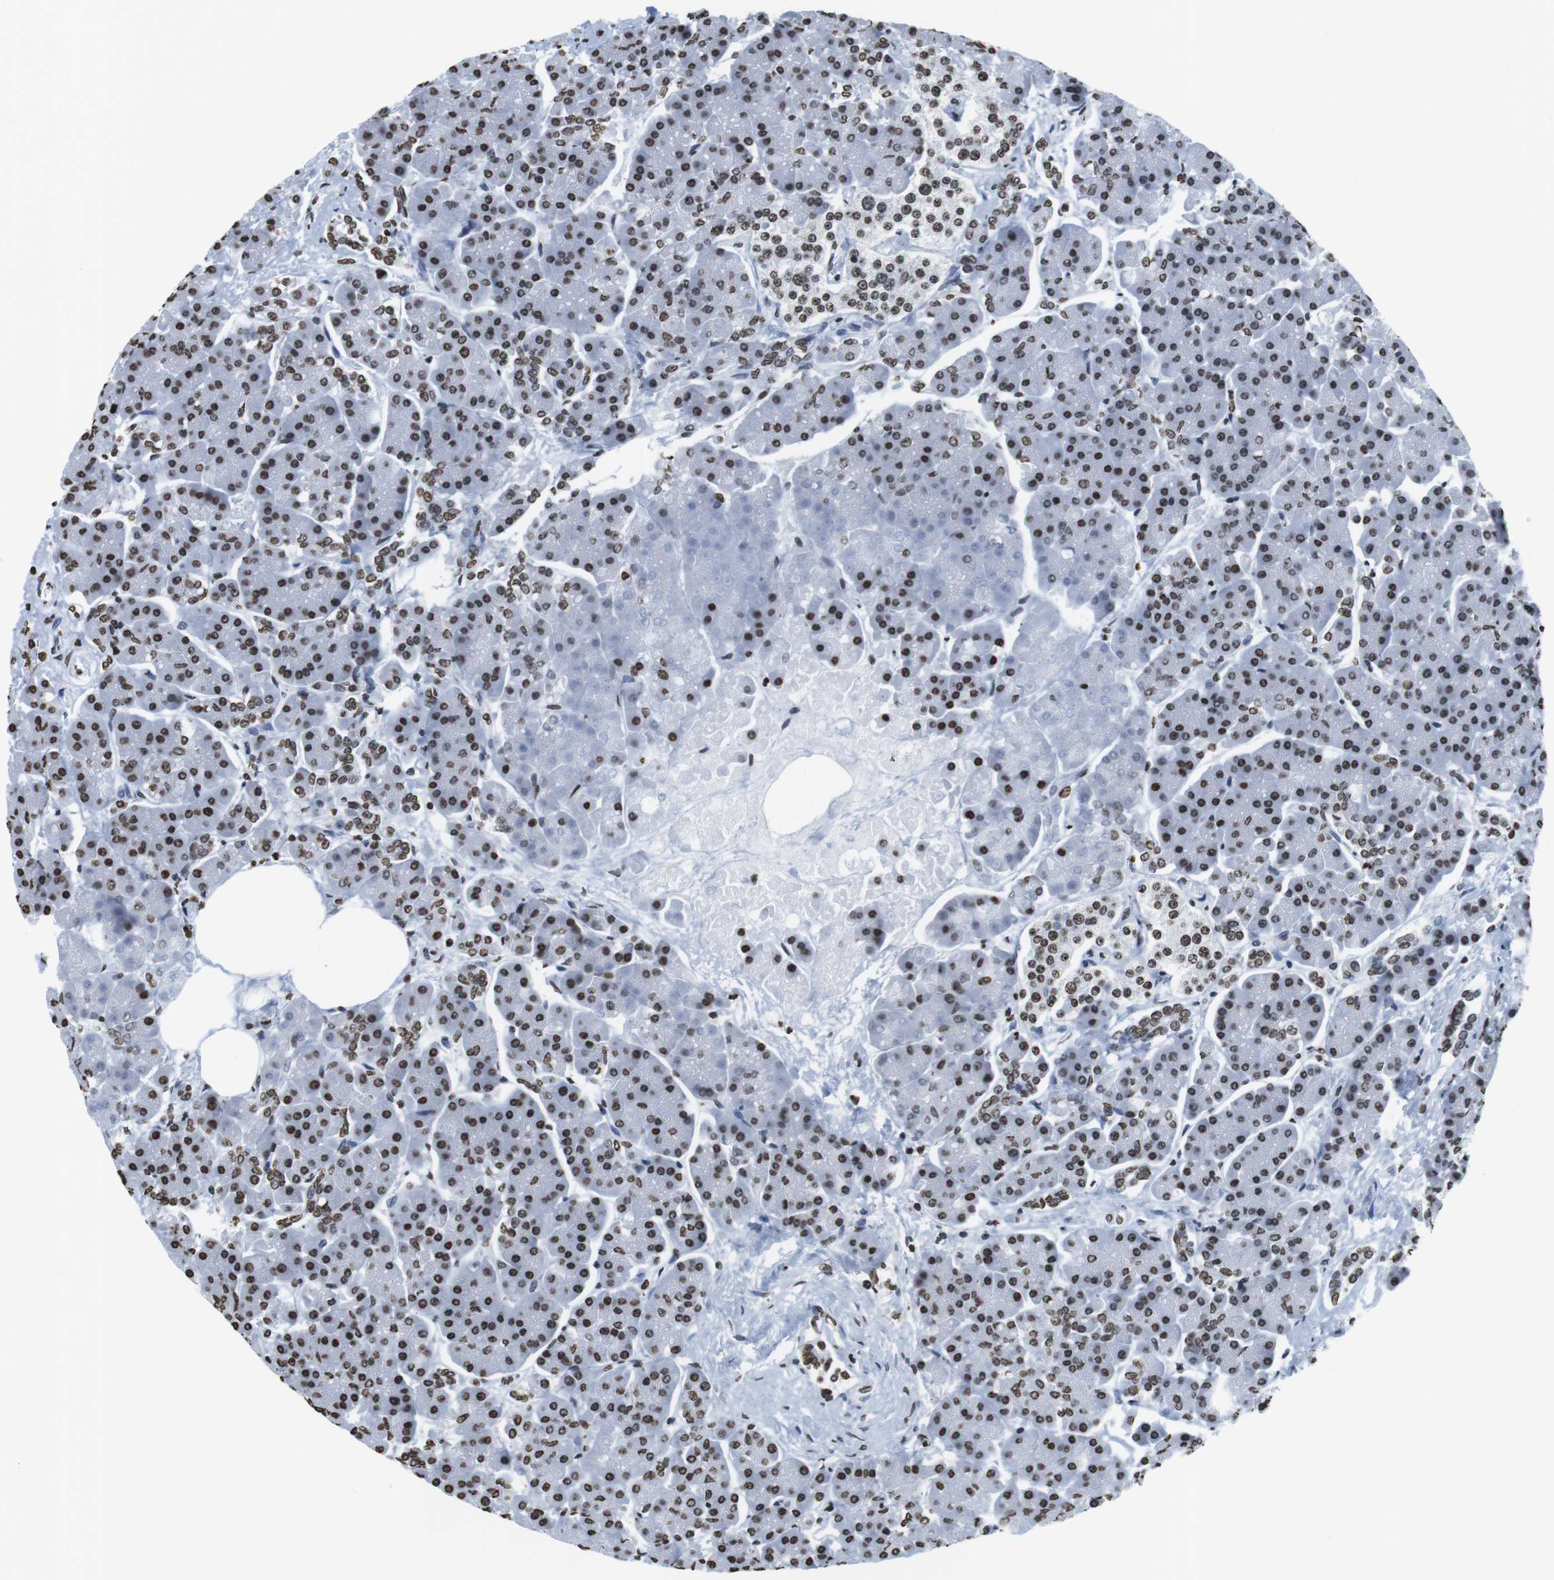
{"staining": {"intensity": "moderate", "quantity": ">75%", "location": "nuclear"}, "tissue": "pancreas", "cell_type": "Exocrine glandular cells", "image_type": "normal", "snomed": [{"axis": "morphology", "description": "Normal tissue, NOS"}, {"axis": "topography", "description": "Pancreas"}], "caption": "Protein expression analysis of benign human pancreas reveals moderate nuclear positivity in approximately >75% of exocrine glandular cells.", "gene": "BSX", "patient": {"sex": "female", "age": 70}}